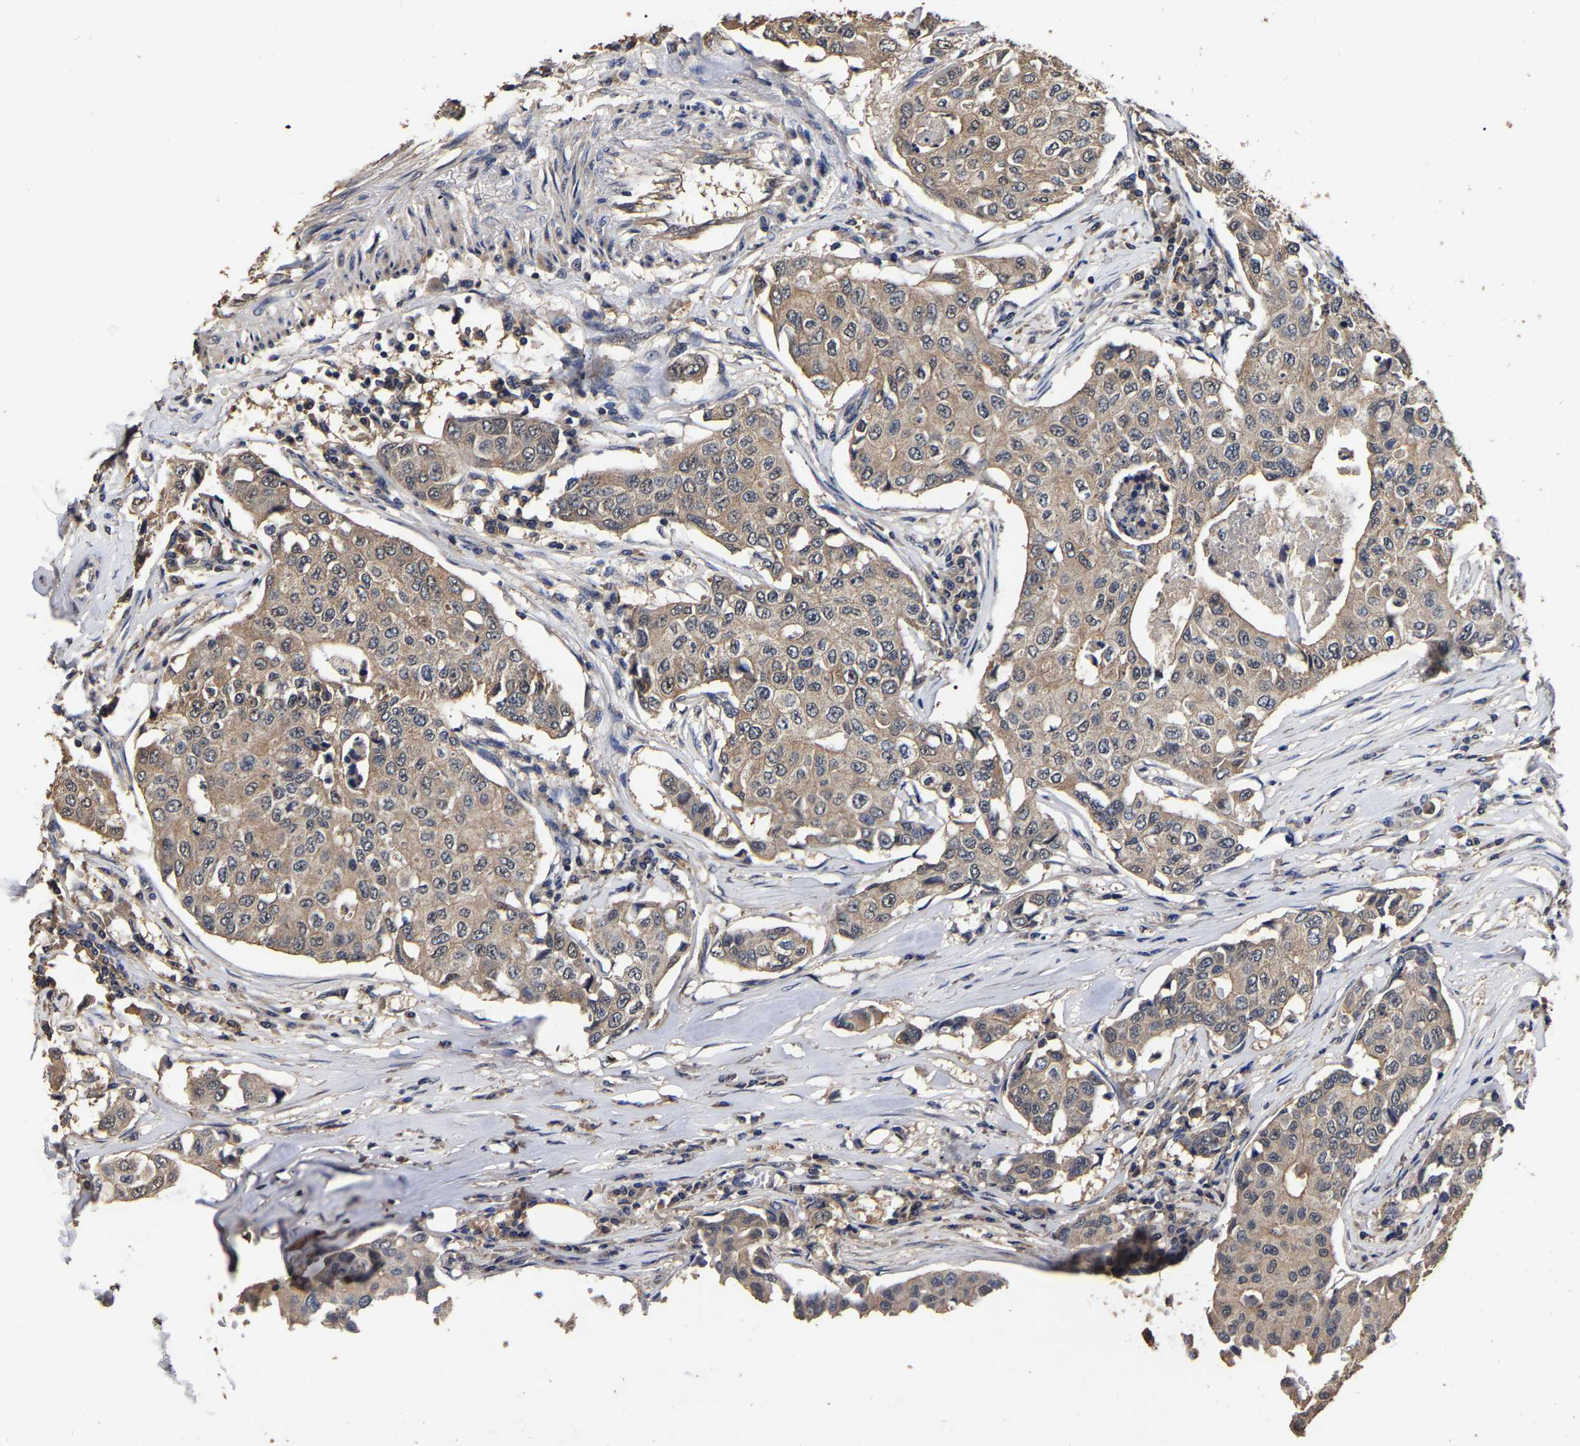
{"staining": {"intensity": "weak", "quantity": ">75%", "location": "cytoplasmic/membranous"}, "tissue": "breast cancer", "cell_type": "Tumor cells", "image_type": "cancer", "snomed": [{"axis": "morphology", "description": "Duct carcinoma"}, {"axis": "topography", "description": "Breast"}], "caption": "Weak cytoplasmic/membranous staining is present in approximately >75% of tumor cells in infiltrating ductal carcinoma (breast).", "gene": "STK32C", "patient": {"sex": "female", "age": 80}}